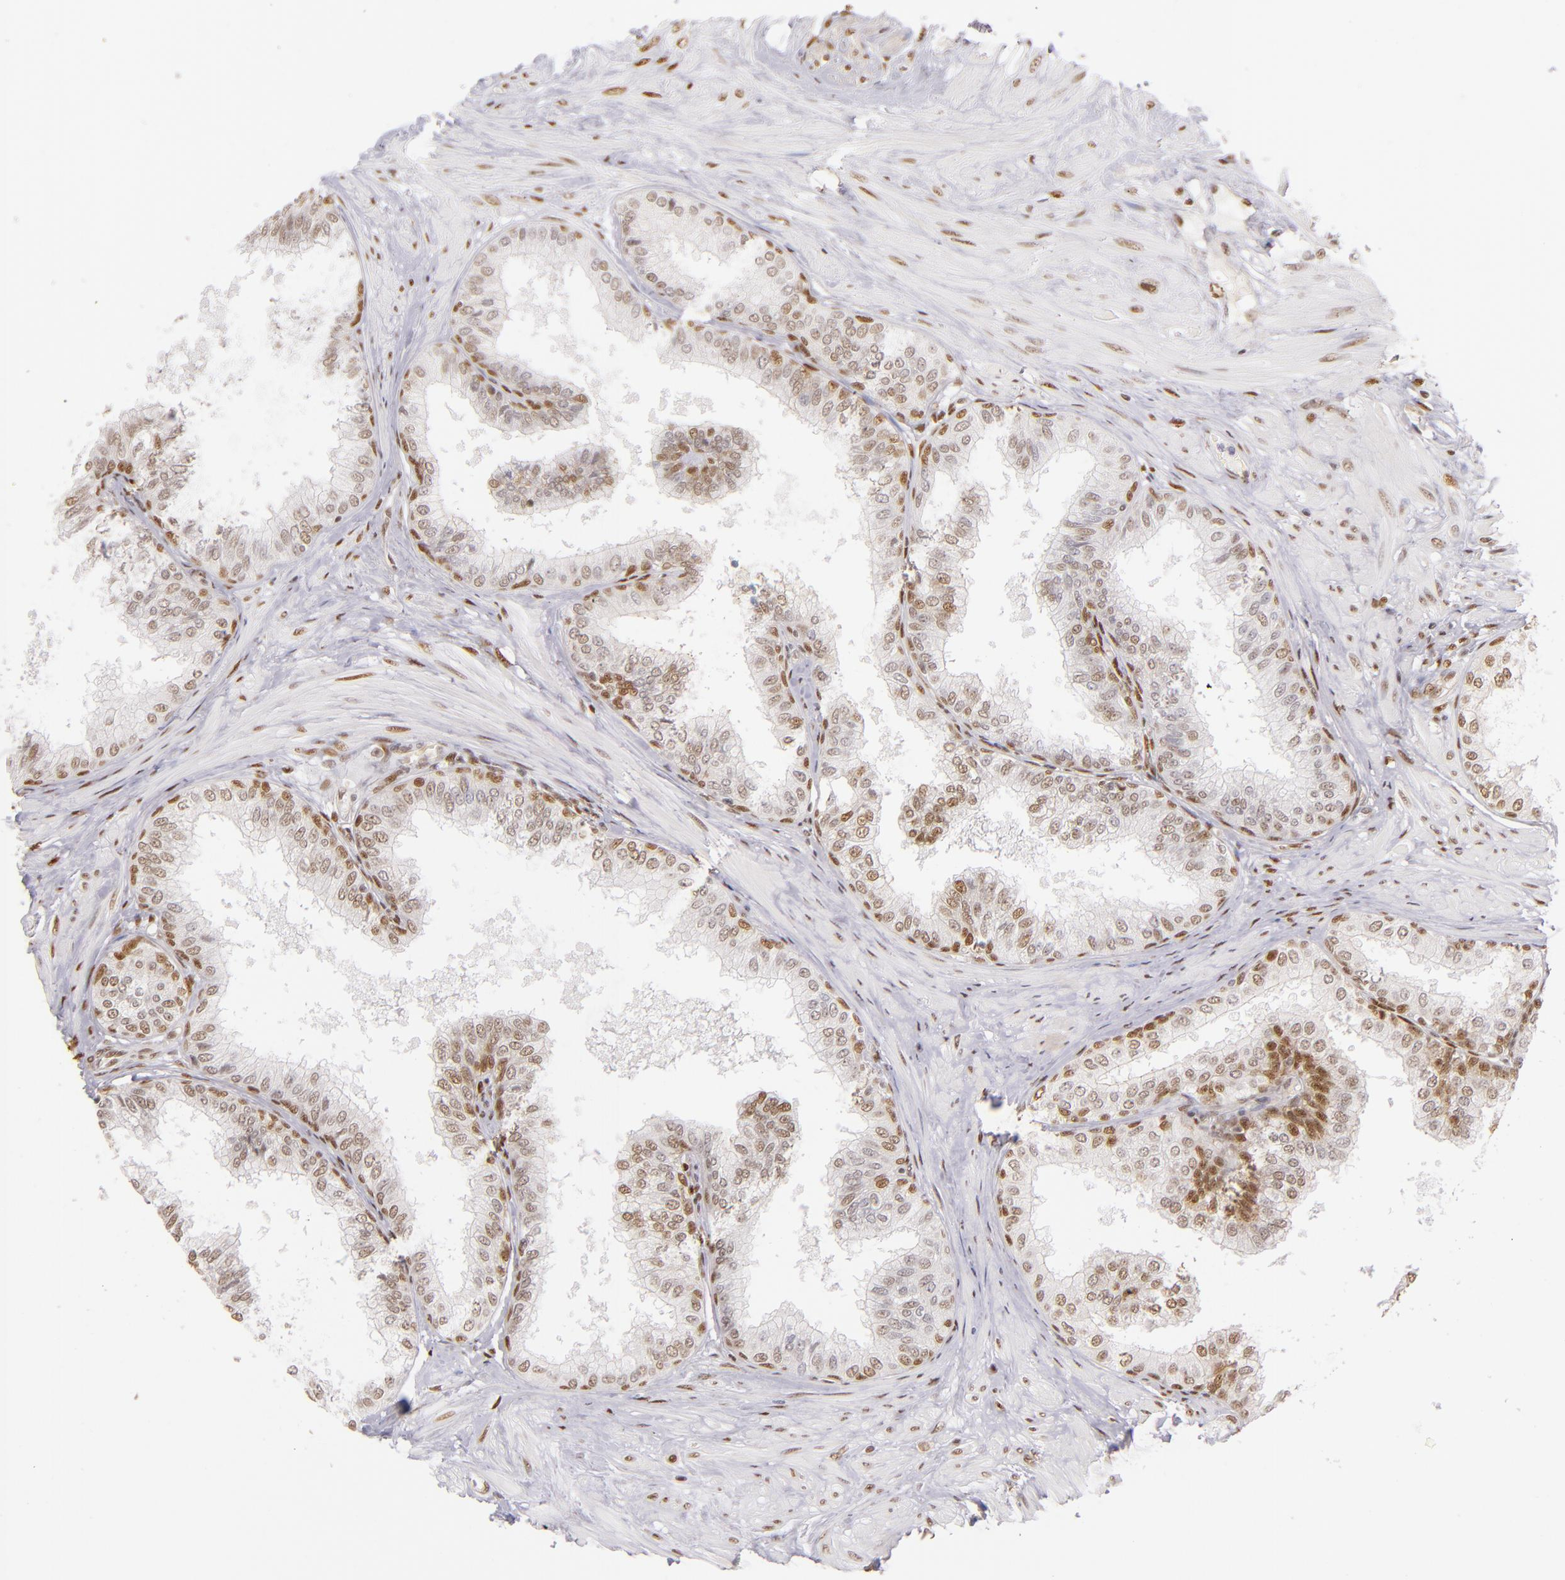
{"staining": {"intensity": "moderate", "quantity": ">75%", "location": "nuclear"}, "tissue": "prostate", "cell_type": "Glandular cells", "image_type": "normal", "snomed": [{"axis": "morphology", "description": "Normal tissue, NOS"}, {"axis": "topography", "description": "Prostate"}], "caption": "Moderate nuclear protein positivity is seen in approximately >75% of glandular cells in prostate. Using DAB (3,3'-diaminobenzidine) (brown) and hematoxylin (blue) stains, captured at high magnification using brightfield microscopy.", "gene": "NCOR2", "patient": {"sex": "male", "age": 60}}